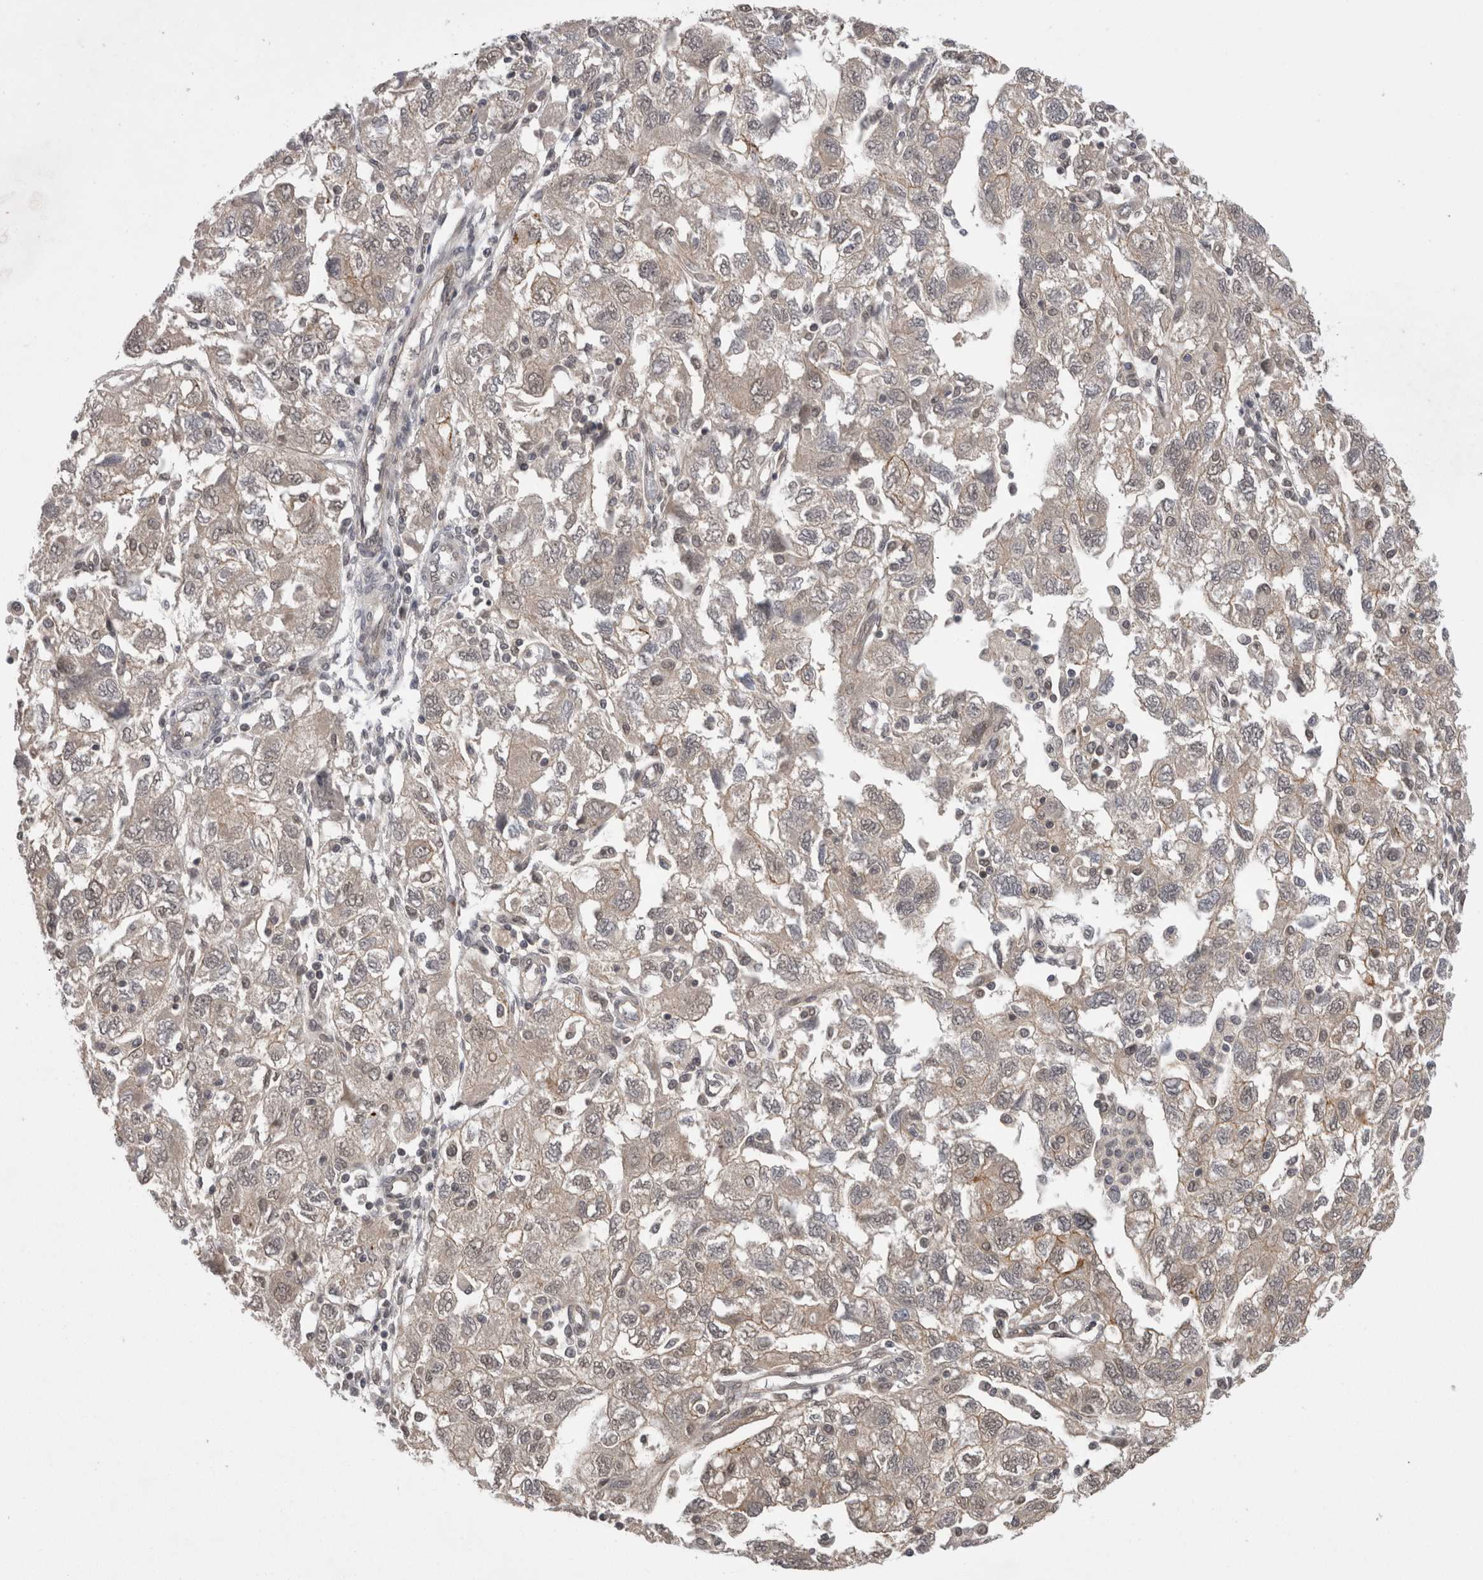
{"staining": {"intensity": "weak", "quantity": "<25%", "location": "cytoplasmic/membranous"}, "tissue": "ovarian cancer", "cell_type": "Tumor cells", "image_type": "cancer", "snomed": [{"axis": "morphology", "description": "Carcinoma, NOS"}, {"axis": "morphology", "description": "Cystadenocarcinoma, serous, NOS"}, {"axis": "topography", "description": "Ovary"}], "caption": "Immunohistochemical staining of carcinoma (ovarian) shows no significant staining in tumor cells.", "gene": "ZNF341", "patient": {"sex": "female", "age": 69}}